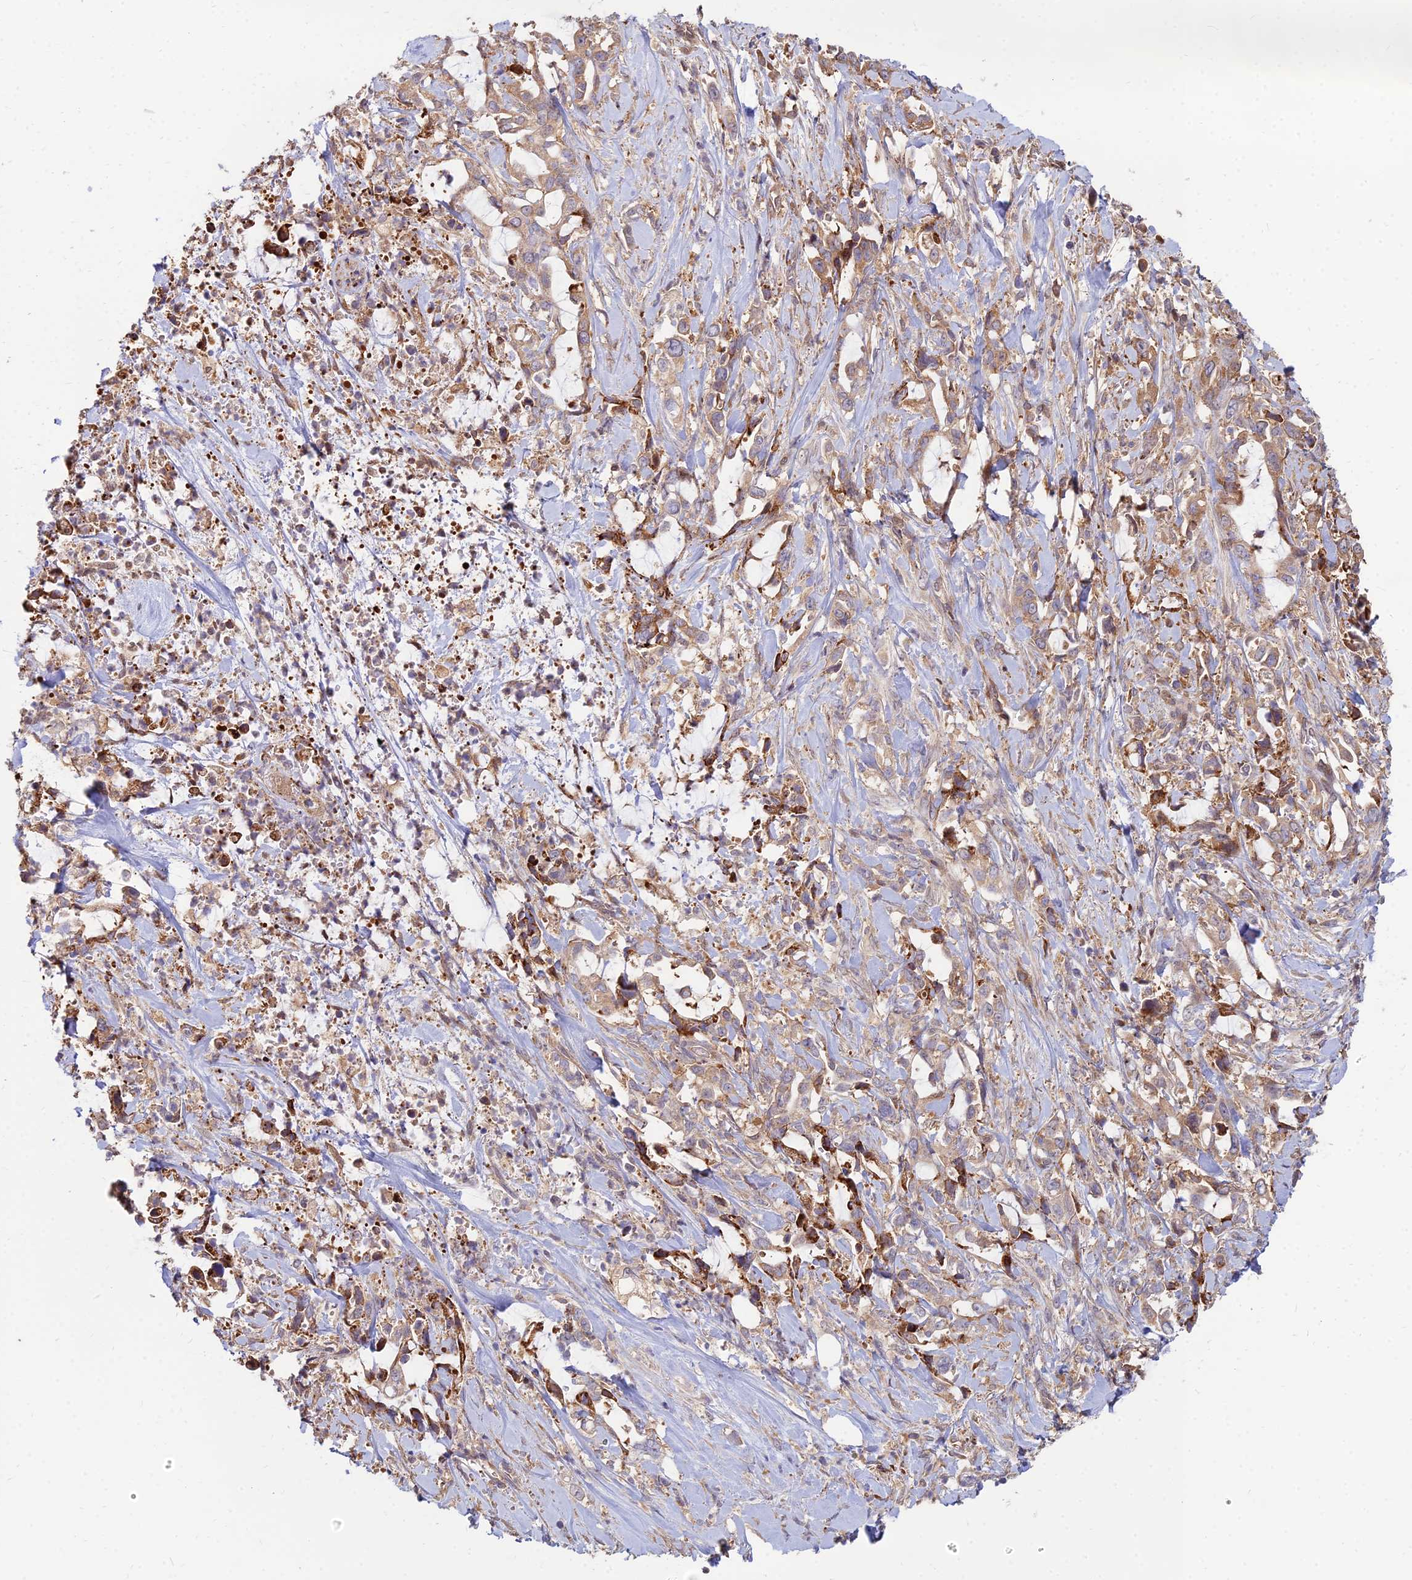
{"staining": {"intensity": "moderate", "quantity": "25%-75%", "location": "cytoplasmic/membranous"}, "tissue": "pancreatic cancer", "cell_type": "Tumor cells", "image_type": "cancer", "snomed": [{"axis": "morphology", "description": "Adenocarcinoma, NOS"}, {"axis": "topography", "description": "Pancreas"}], "caption": "There is medium levels of moderate cytoplasmic/membranous expression in tumor cells of pancreatic cancer, as demonstrated by immunohistochemical staining (brown color).", "gene": "CCT6B", "patient": {"sex": "female", "age": 61}}